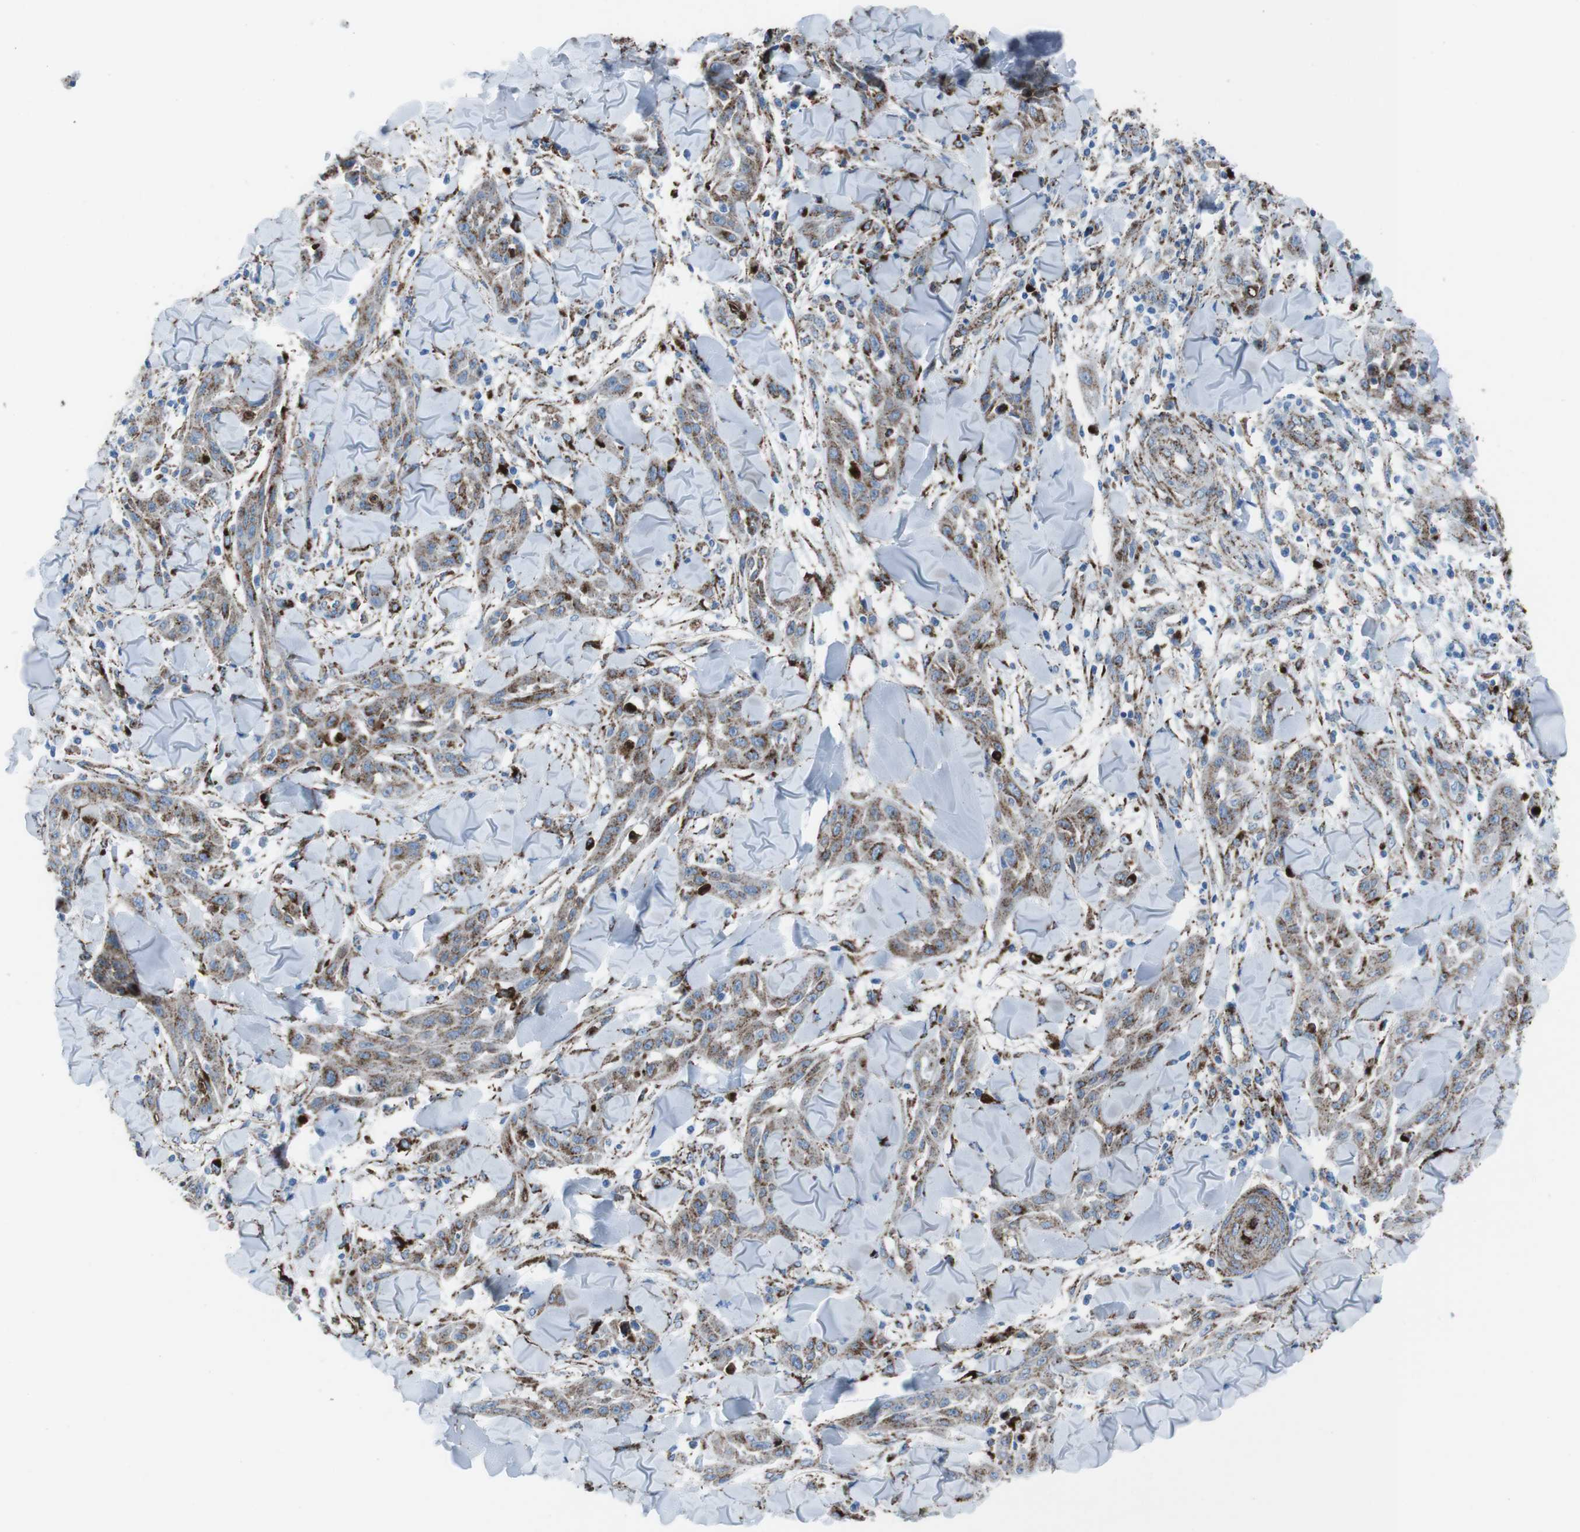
{"staining": {"intensity": "moderate", "quantity": ">75%", "location": "cytoplasmic/membranous"}, "tissue": "skin cancer", "cell_type": "Tumor cells", "image_type": "cancer", "snomed": [{"axis": "morphology", "description": "Squamous cell carcinoma, NOS"}, {"axis": "topography", "description": "Skin"}], "caption": "Immunohistochemical staining of skin cancer displays medium levels of moderate cytoplasmic/membranous staining in about >75% of tumor cells.", "gene": "SCARB2", "patient": {"sex": "male", "age": 24}}